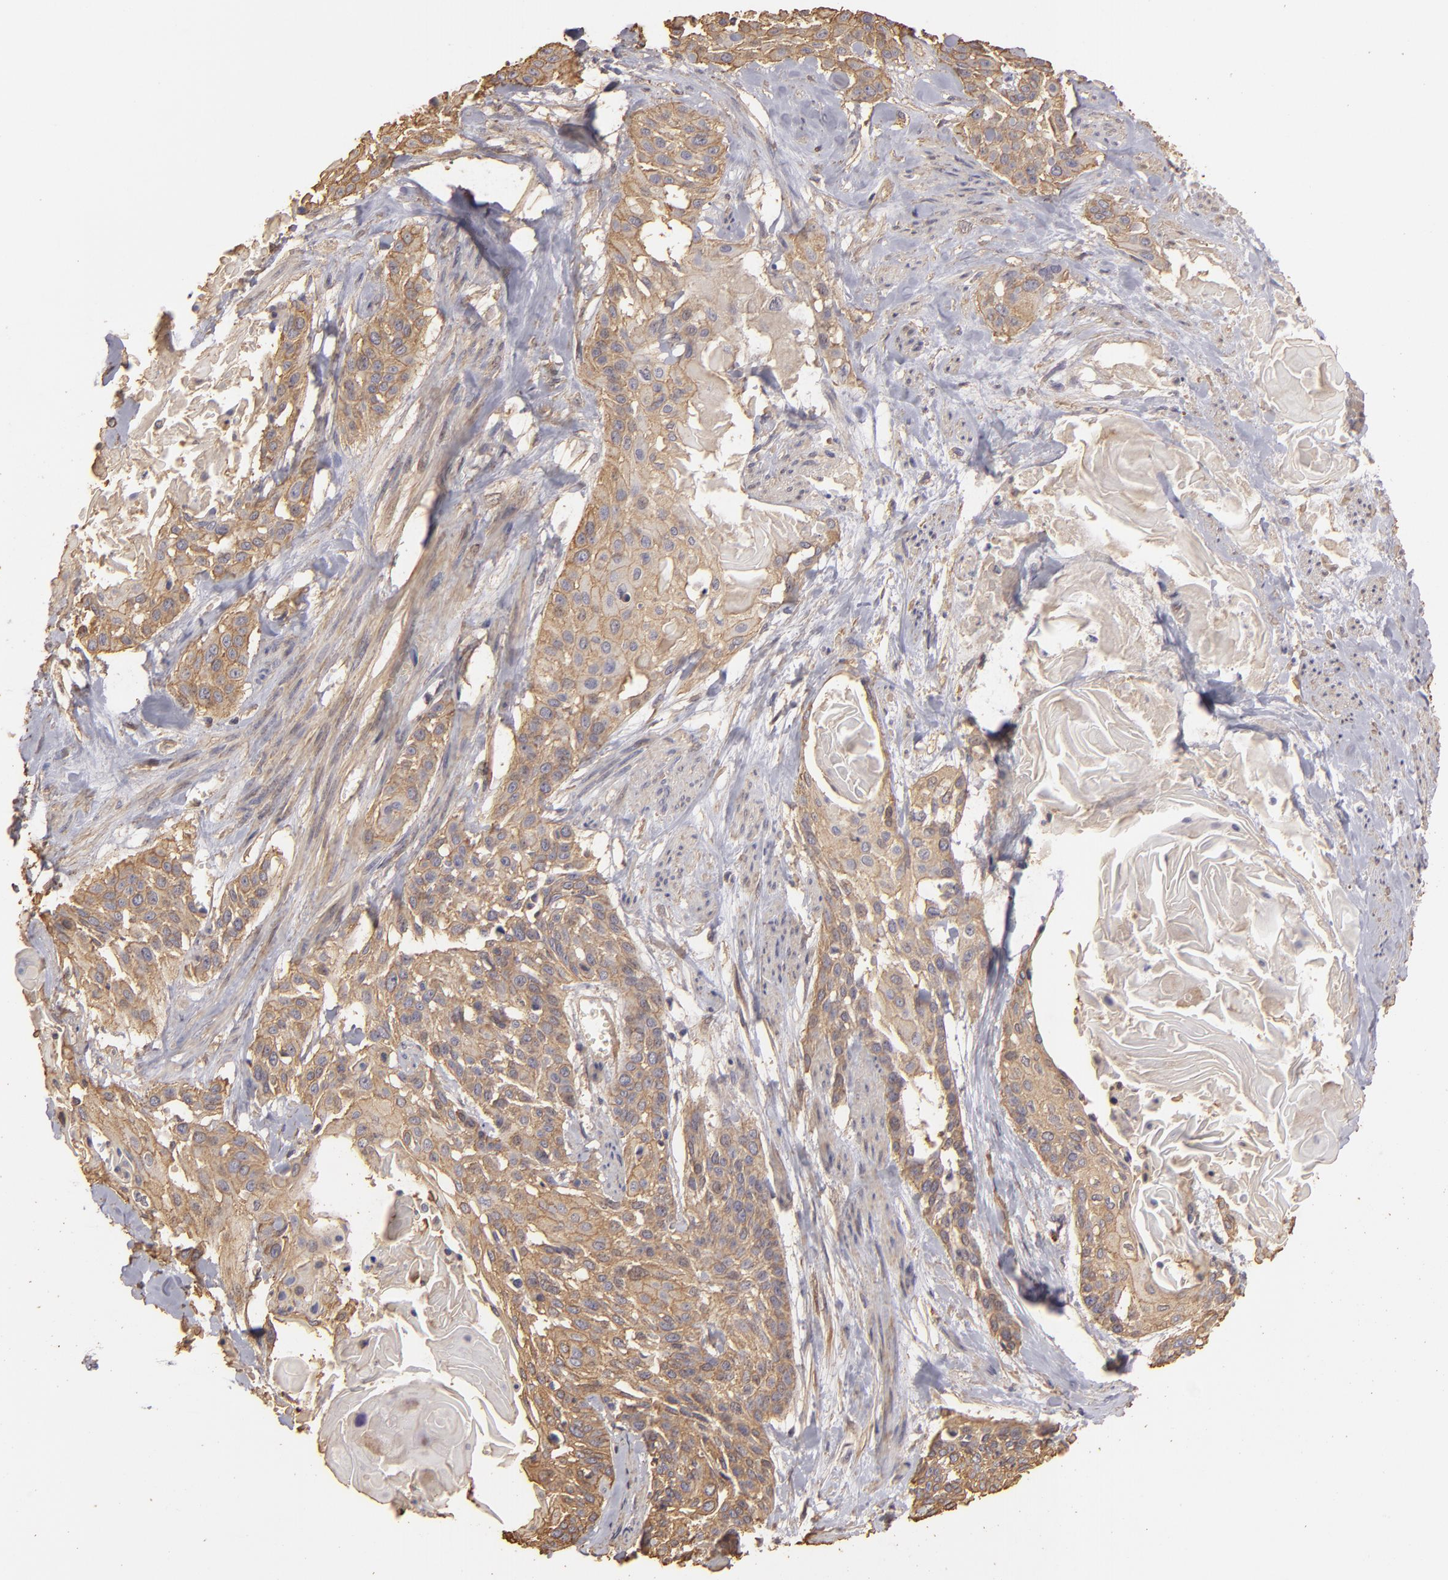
{"staining": {"intensity": "weak", "quantity": ">75%", "location": "cytoplasmic/membranous"}, "tissue": "cervical cancer", "cell_type": "Tumor cells", "image_type": "cancer", "snomed": [{"axis": "morphology", "description": "Squamous cell carcinoma, NOS"}, {"axis": "topography", "description": "Cervix"}], "caption": "The histopathology image exhibits a brown stain indicating the presence of a protein in the cytoplasmic/membranous of tumor cells in squamous cell carcinoma (cervical).", "gene": "HSPB6", "patient": {"sex": "female", "age": 57}}